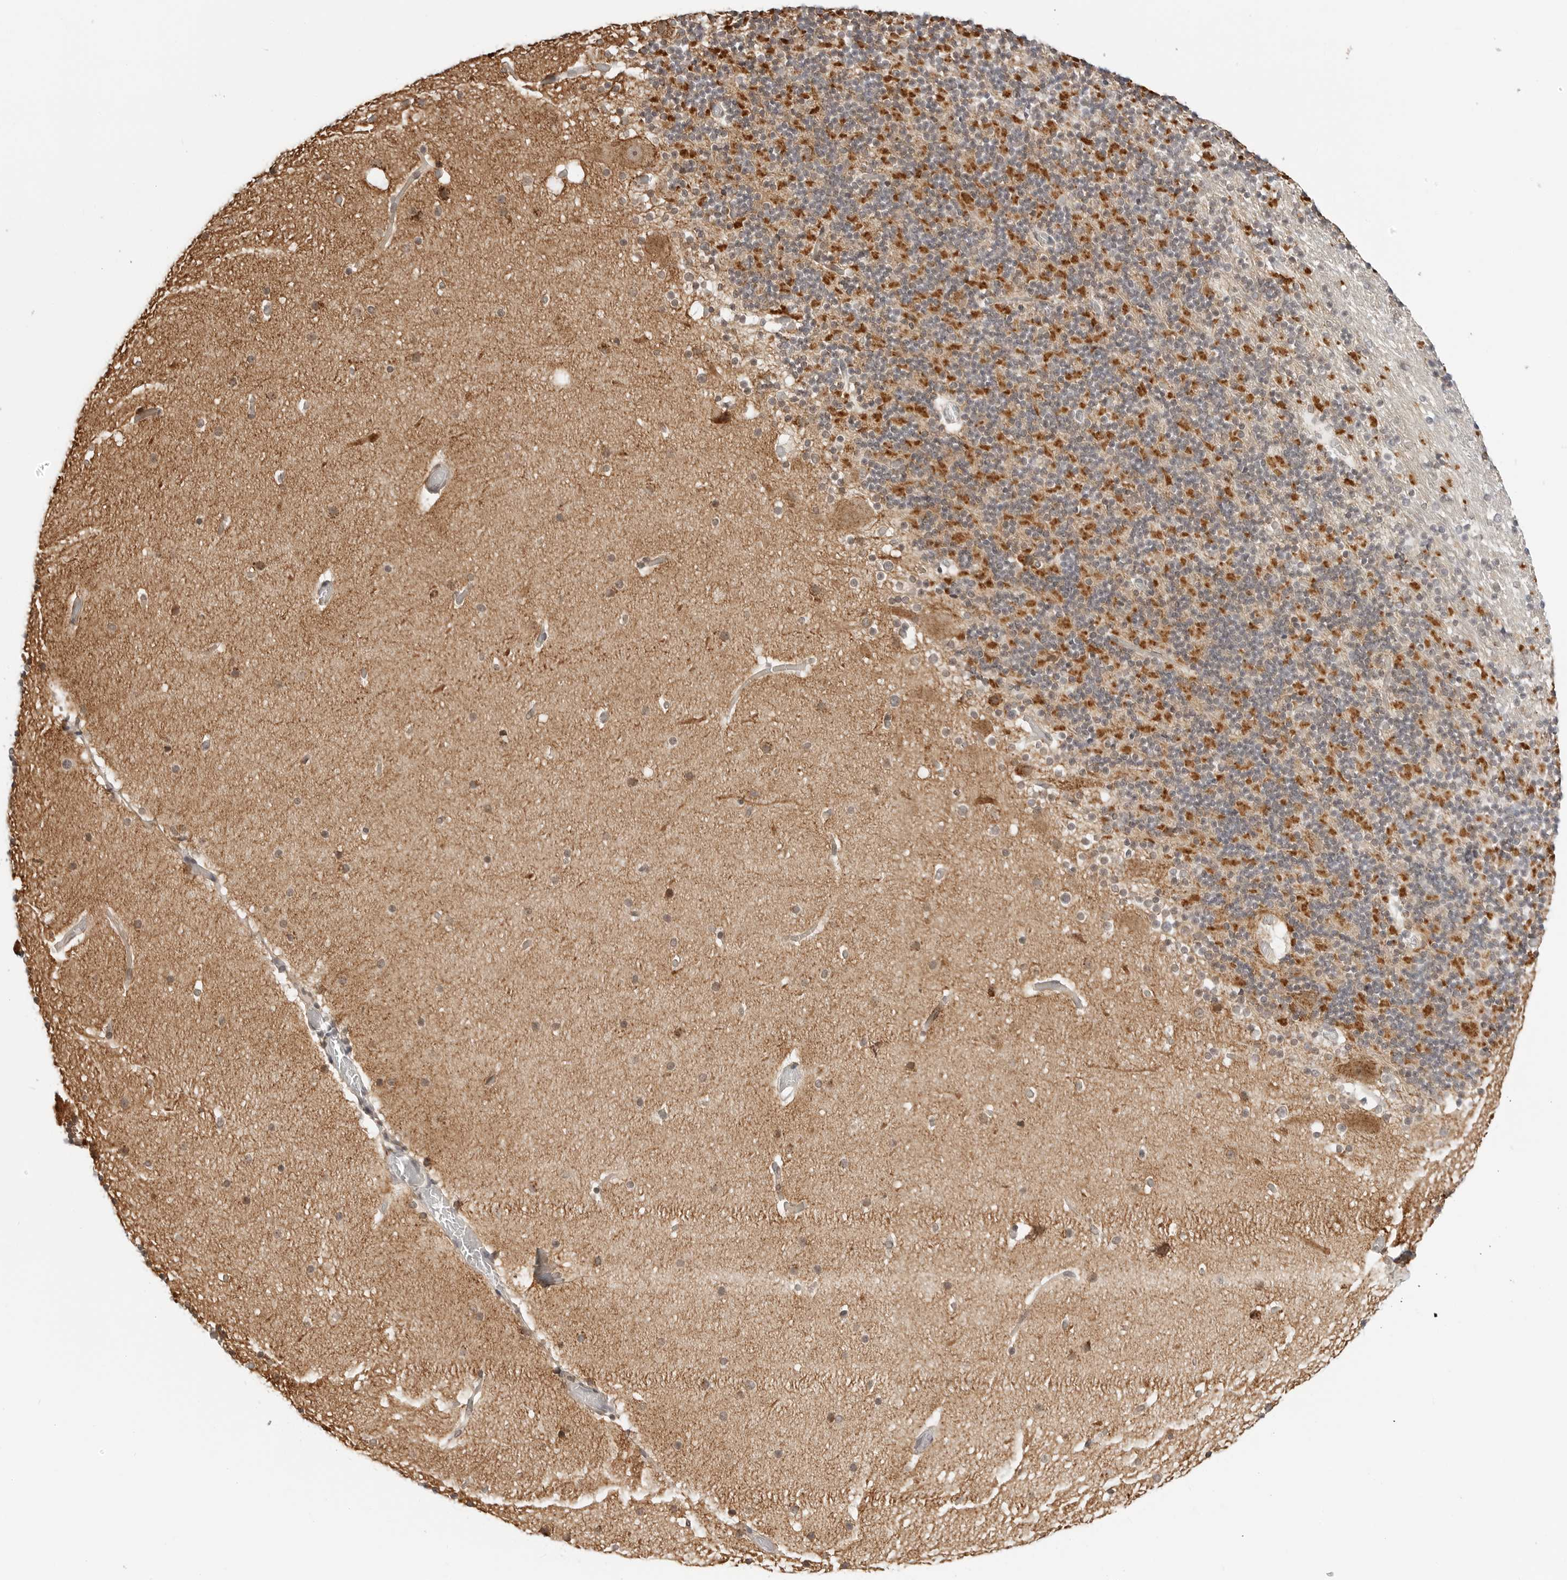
{"staining": {"intensity": "moderate", "quantity": "25%-75%", "location": "cytoplasmic/membranous"}, "tissue": "cerebellum", "cell_type": "Cells in granular layer", "image_type": "normal", "snomed": [{"axis": "morphology", "description": "Normal tissue, NOS"}, {"axis": "topography", "description": "Cerebellum"}], "caption": "This photomicrograph reveals IHC staining of benign human cerebellum, with medium moderate cytoplasmic/membranous staining in about 25%-75% of cells in granular layer.", "gene": "POLR3GL", "patient": {"sex": "male", "age": 57}}